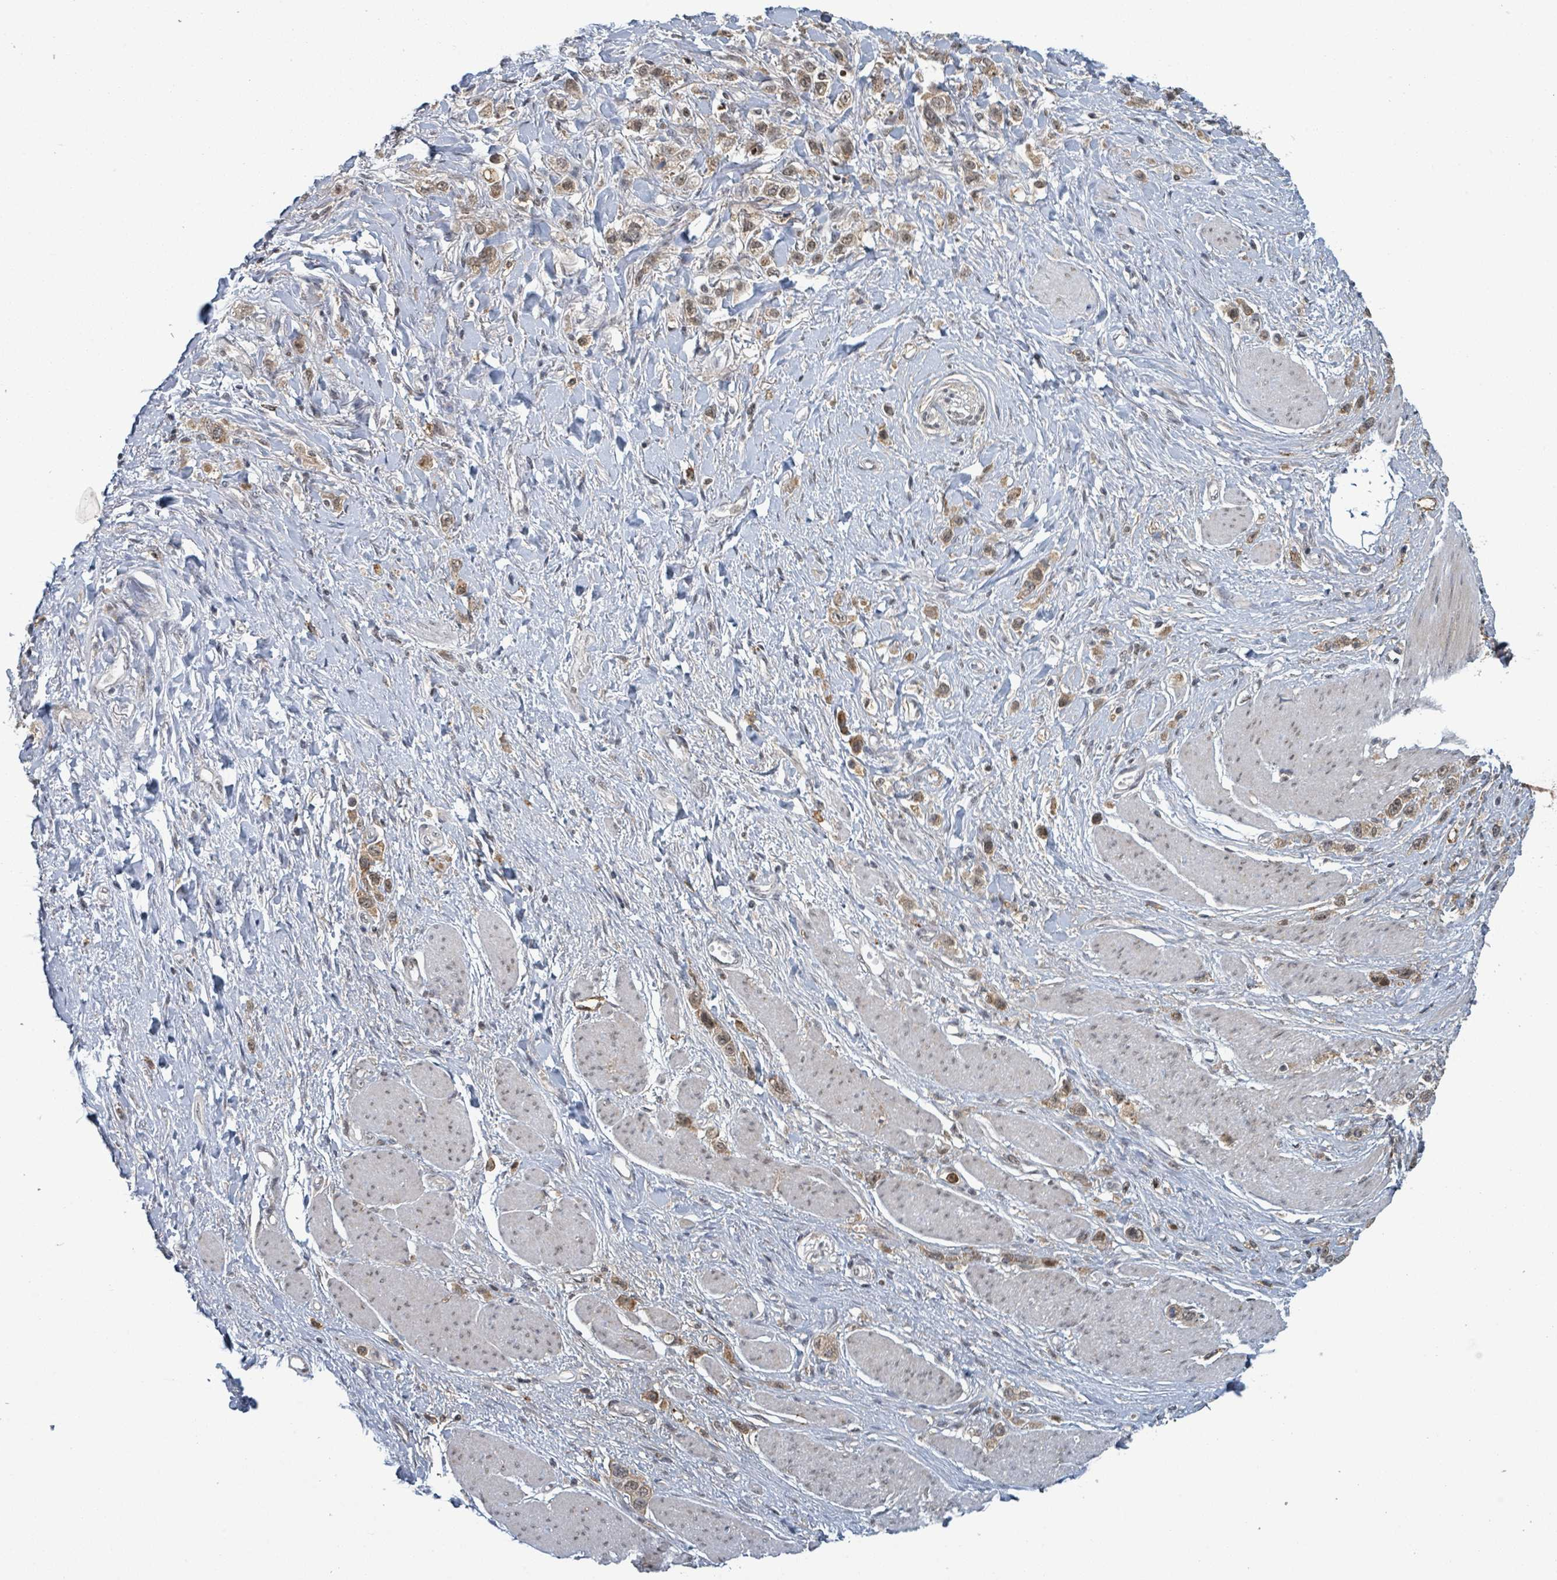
{"staining": {"intensity": "moderate", "quantity": ">75%", "location": "cytoplasmic/membranous,nuclear"}, "tissue": "stomach cancer", "cell_type": "Tumor cells", "image_type": "cancer", "snomed": [{"axis": "morphology", "description": "Adenocarcinoma, NOS"}, {"axis": "topography", "description": "Stomach"}], "caption": "Protein expression analysis of human stomach cancer reveals moderate cytoplasmic/membranous and nuclear positivity in about >75% of tumor cells.", "gene": "GTF3C1", "patient": {"sex": "female", "age": 65}}